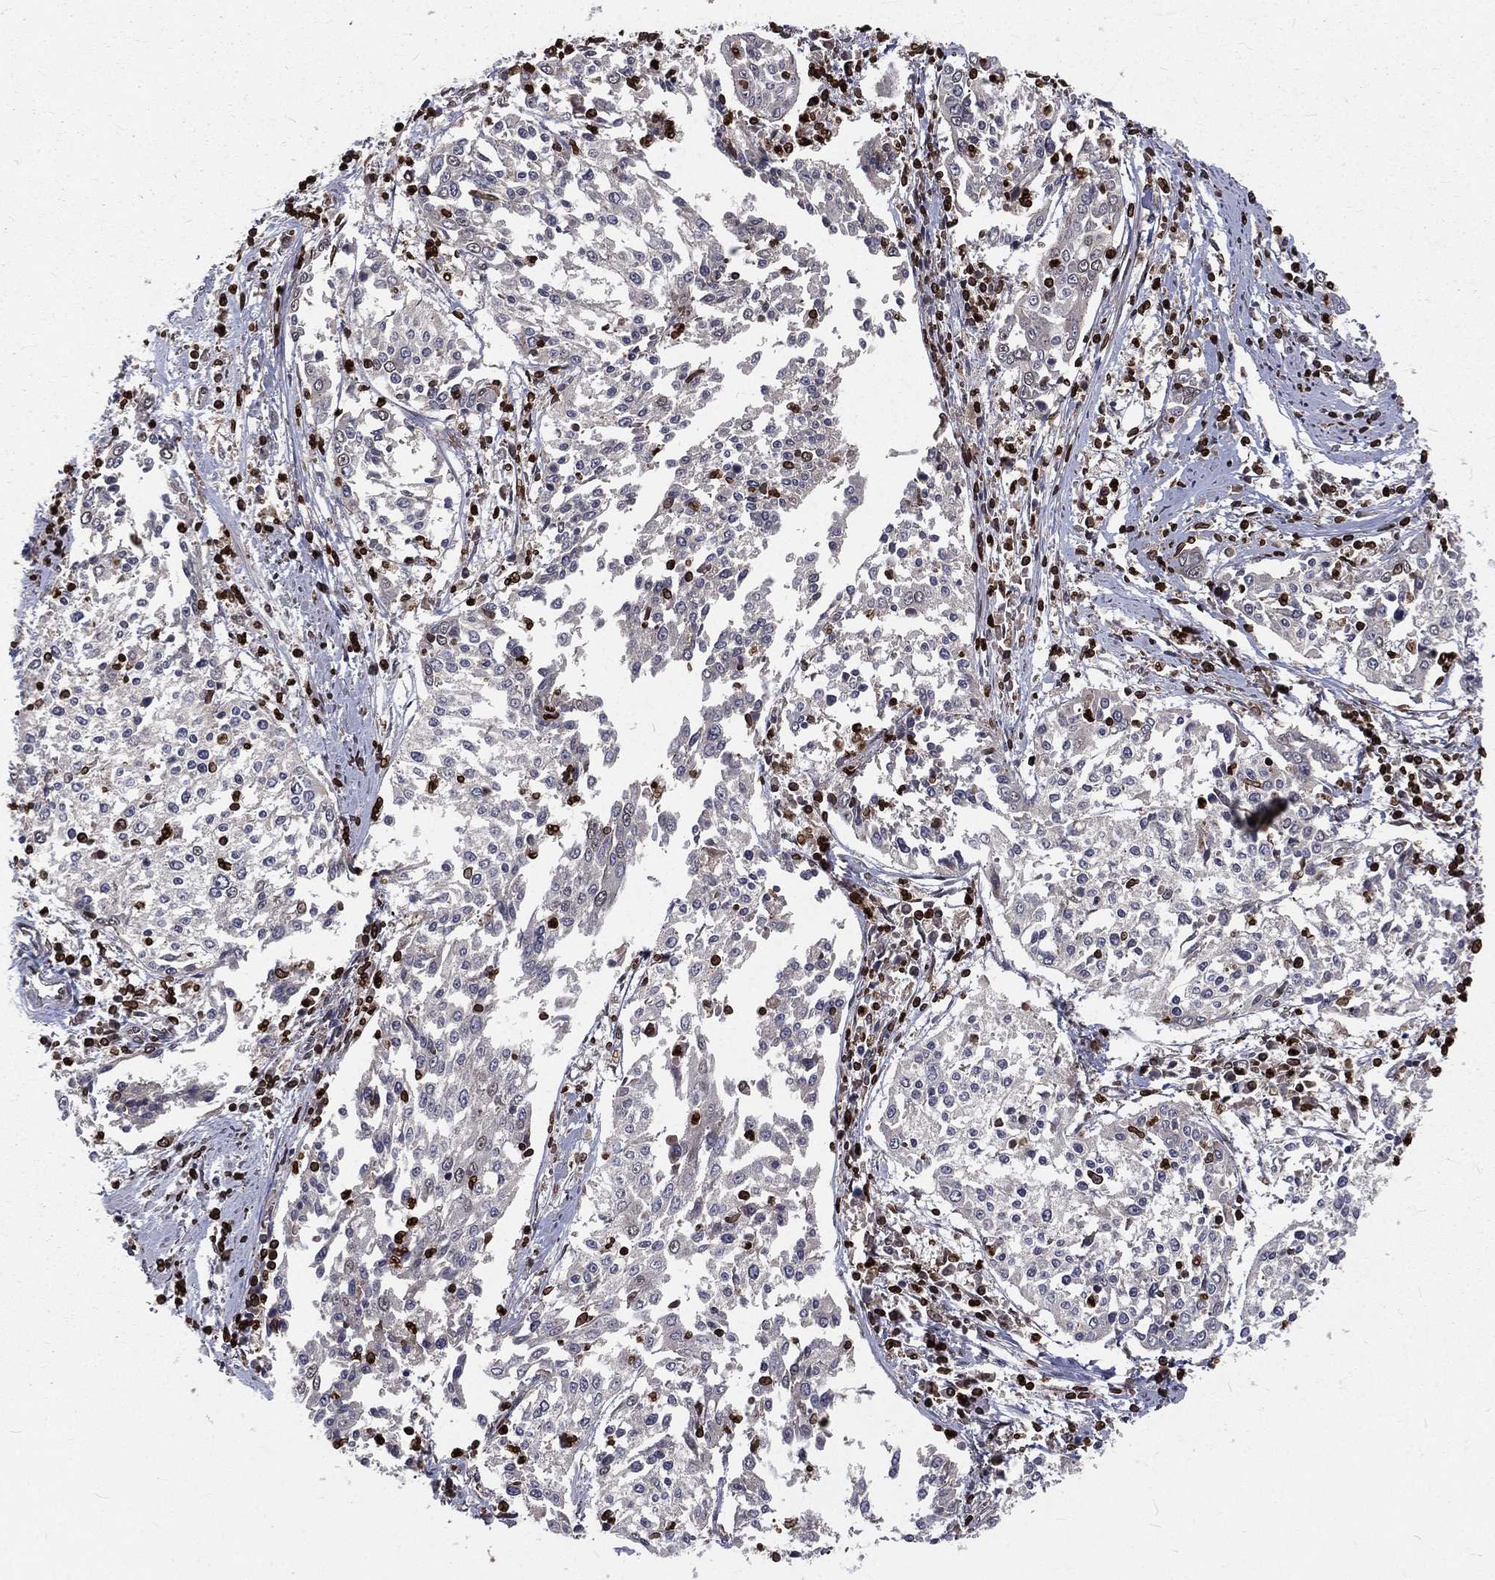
{"staining": {"intensity": "negative", "quantity": "none", "location": "none"}, "tissue": "cervical cancer", "cell_type": "Tumor cells", "image_type": "cancer", "snomed": [{"axis": "morphology", "description": "Squamous cell carcinoma, NOS"}, {"axis": "topography", "description": "Cervix"}], "caption": "Cervical squamous cell carcinoma was stained to show a protein in brown. There is no significant staining in tumor cells.", "gene": "LBR", "patient": {"sex": "female", "age": 41}}